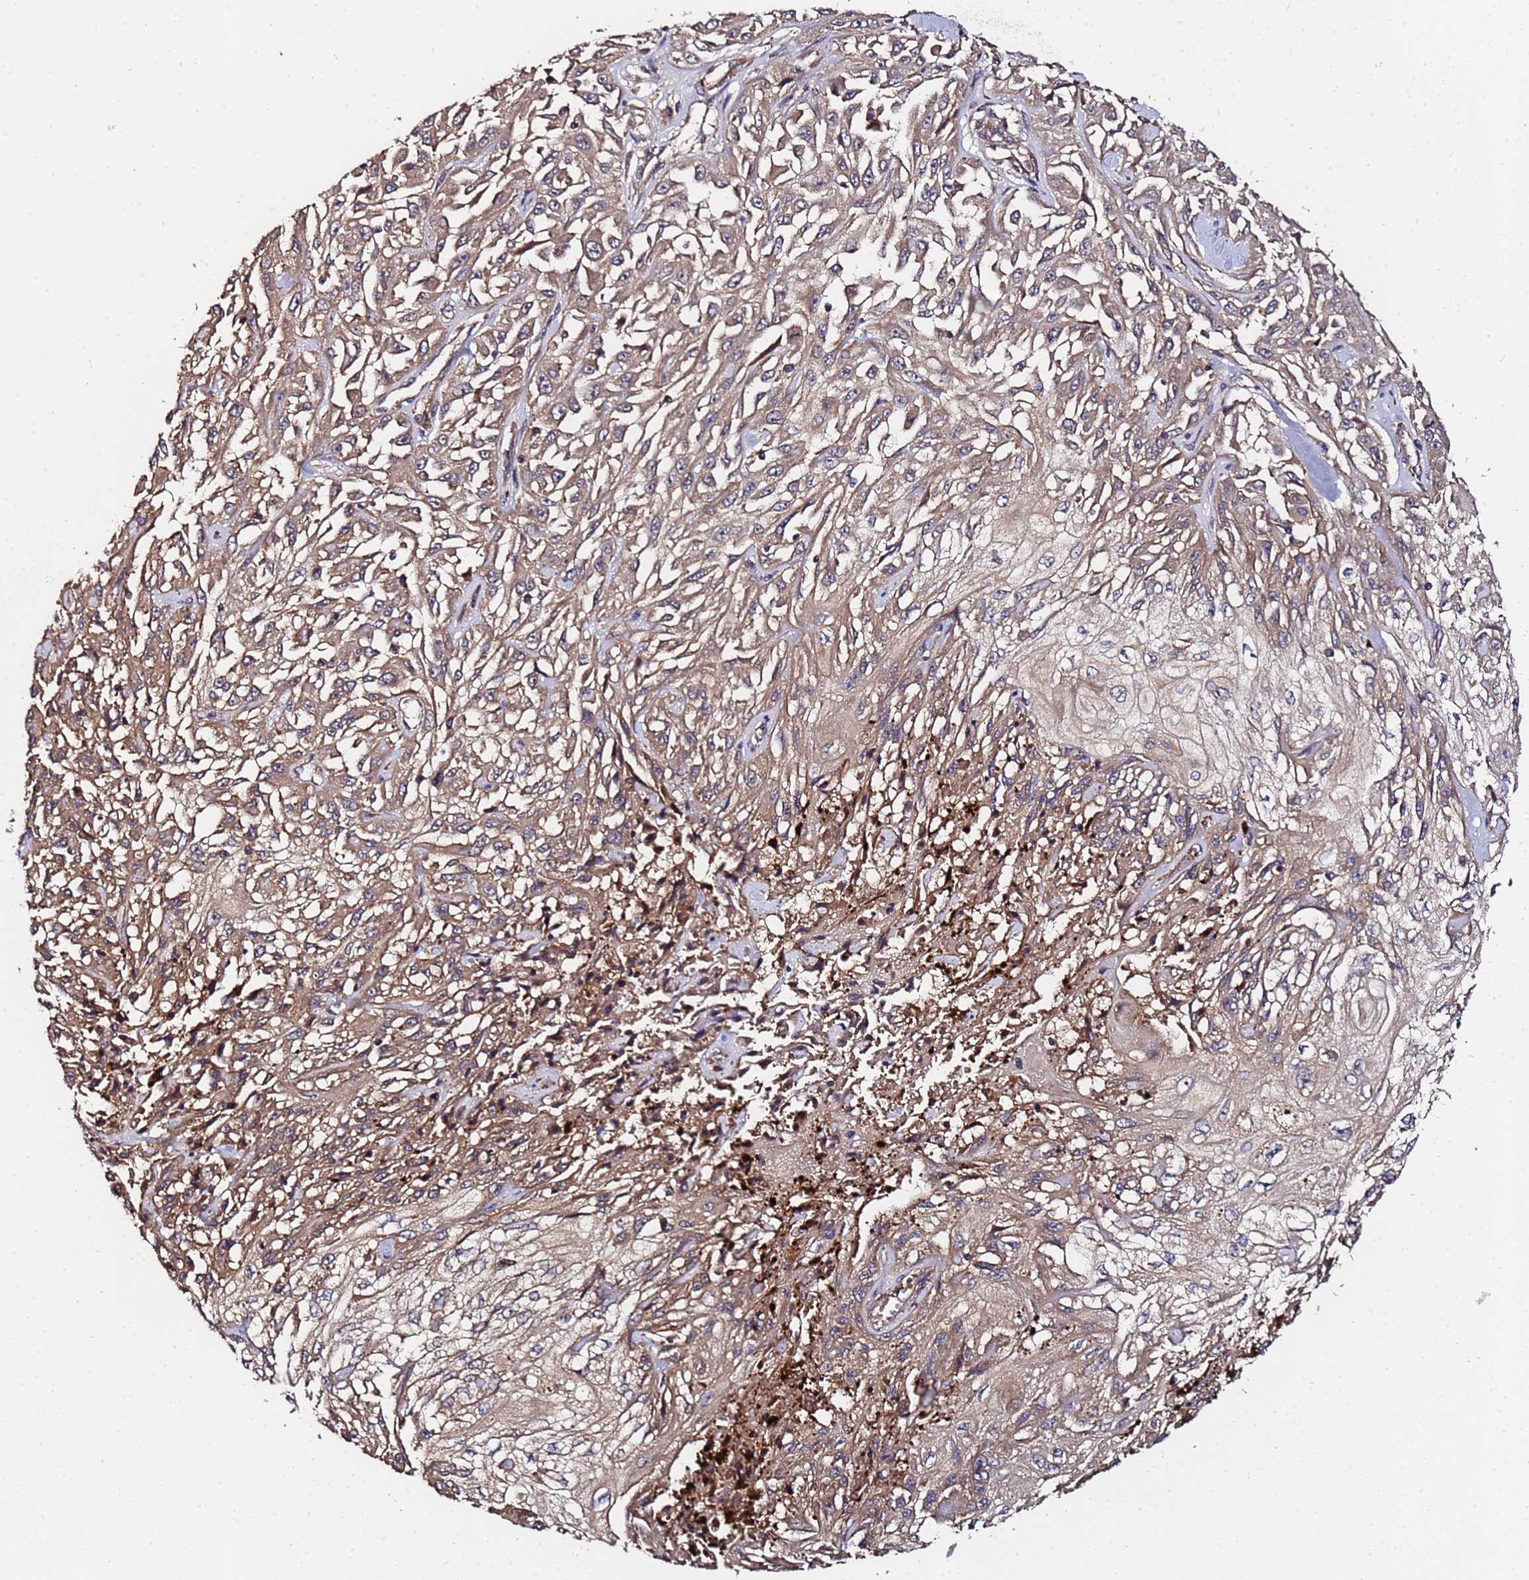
{"staining": {"intensity": "weak", "quantity": ">75%", "location": "cytoplasmic/membranous"}, "tissue": "skin cancer", "cell_type": "Tumor cells", "image_type": "cancer", "snomed": [{"axis": "morphology", "description": "Squamous cell carcinoma, NOS"}, {"axis": "morphology", "description": "Squamous cell carcinoma, metastatic, NOS"}, {"axis": "topography", "description": "Skin"}, {"axis": "topography", "description": "Lymph node"}], "caption": "The micrograph shows staining of skin metastatic squamous cell carcinoma, revealing weak cytoplasmic/membranous protein positivity (brown color) within tumor cells.", "gene": "GSTCD", "patient": {"sex": "male", "age": 75}}